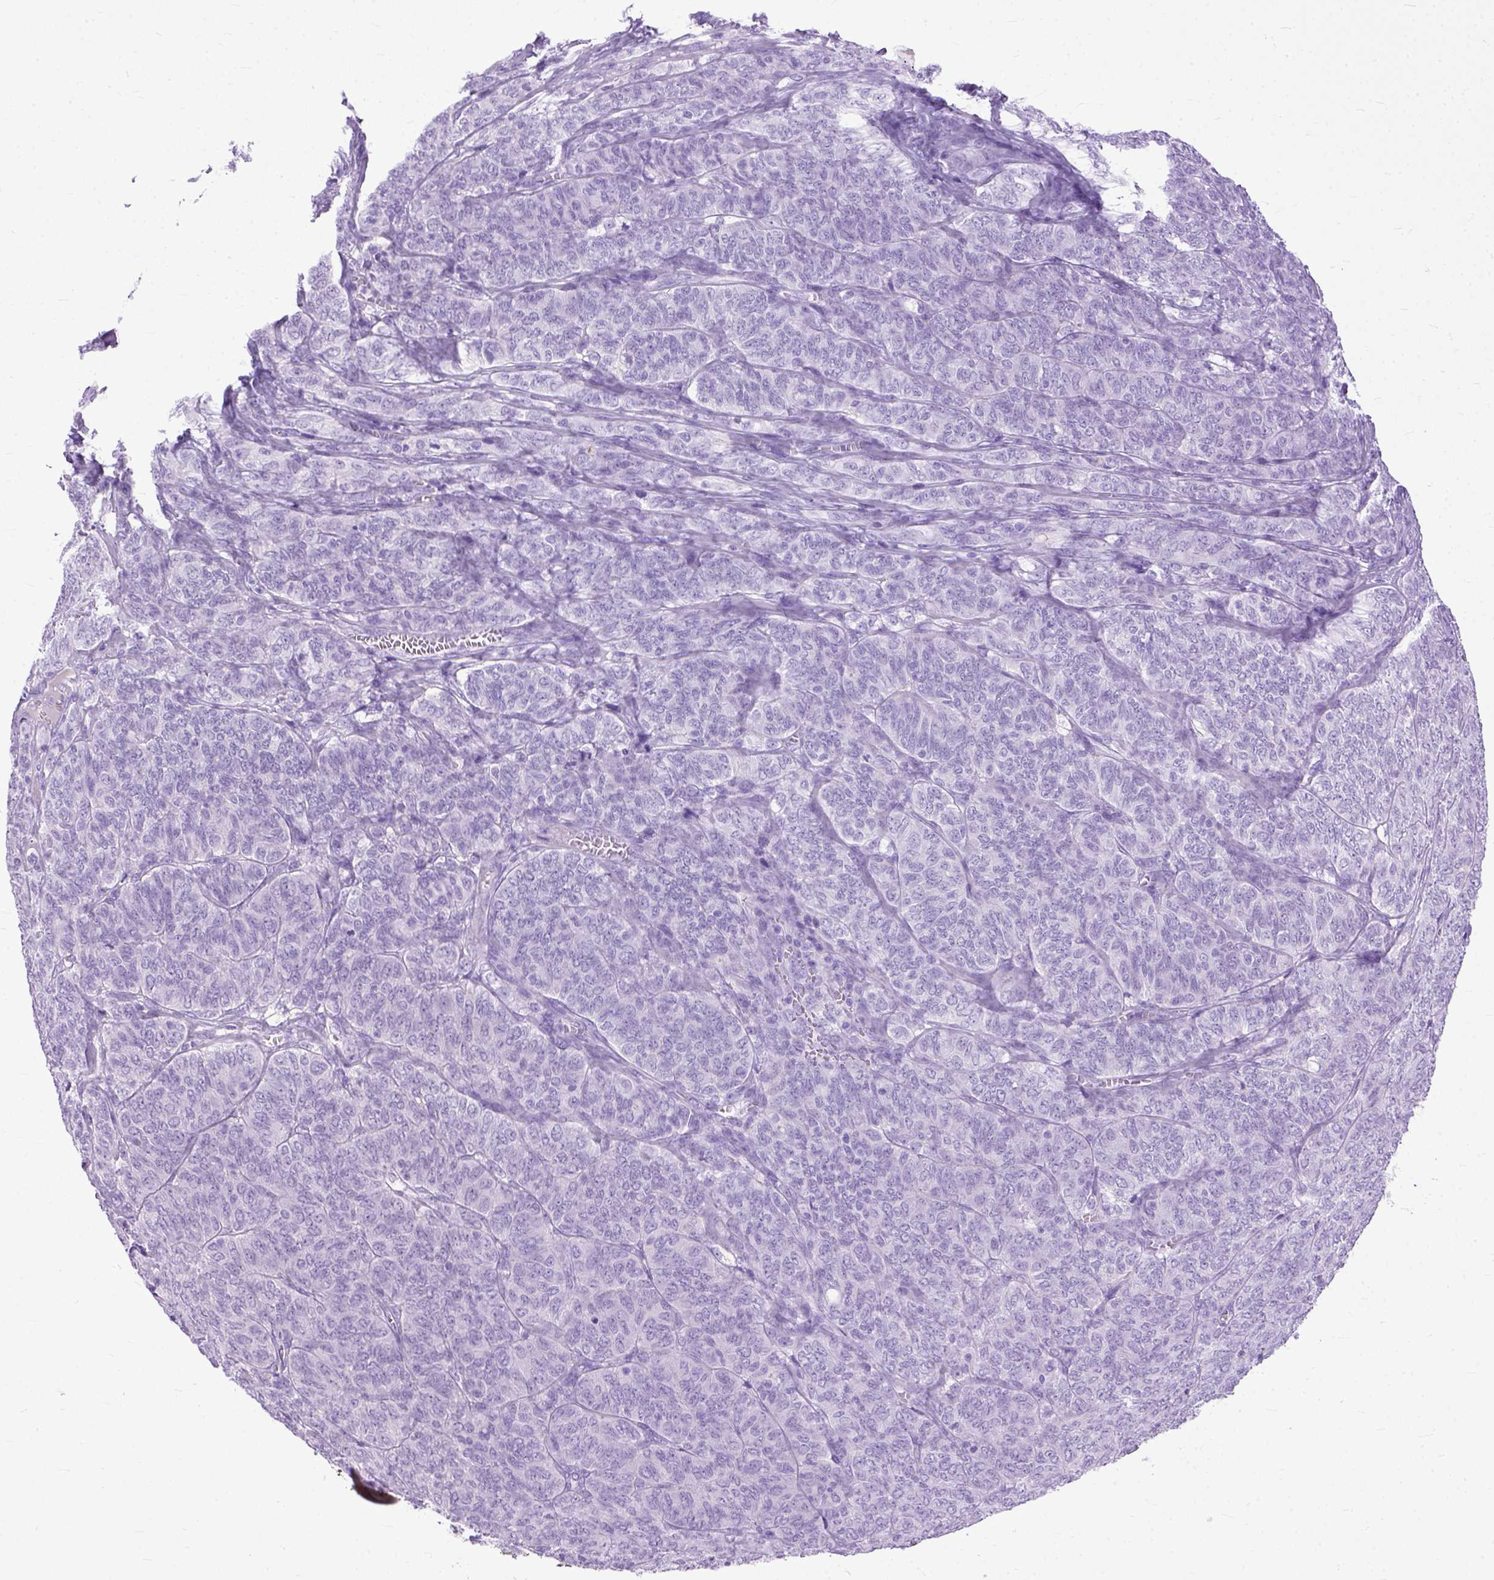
{"staining": {"intensity": "negative", "quantity": "none", "location": "none"}, "tissue": "ovarian cancer", "cell_type": "Tumor cells", "image_type": "cancer", "snomed": [{"axis": "morphology", "description": "Carcinoma, endometroid"}, {"axis": "topography", "description": "Ovary"}], "caption": "A high-resolution histopathology image shows IHC staining of ovarian endometroid carcinoma, which displays no significant staining in tumor cells.", "gene": "GNGT1", "patient": {"sex": "female", "age": 80}}